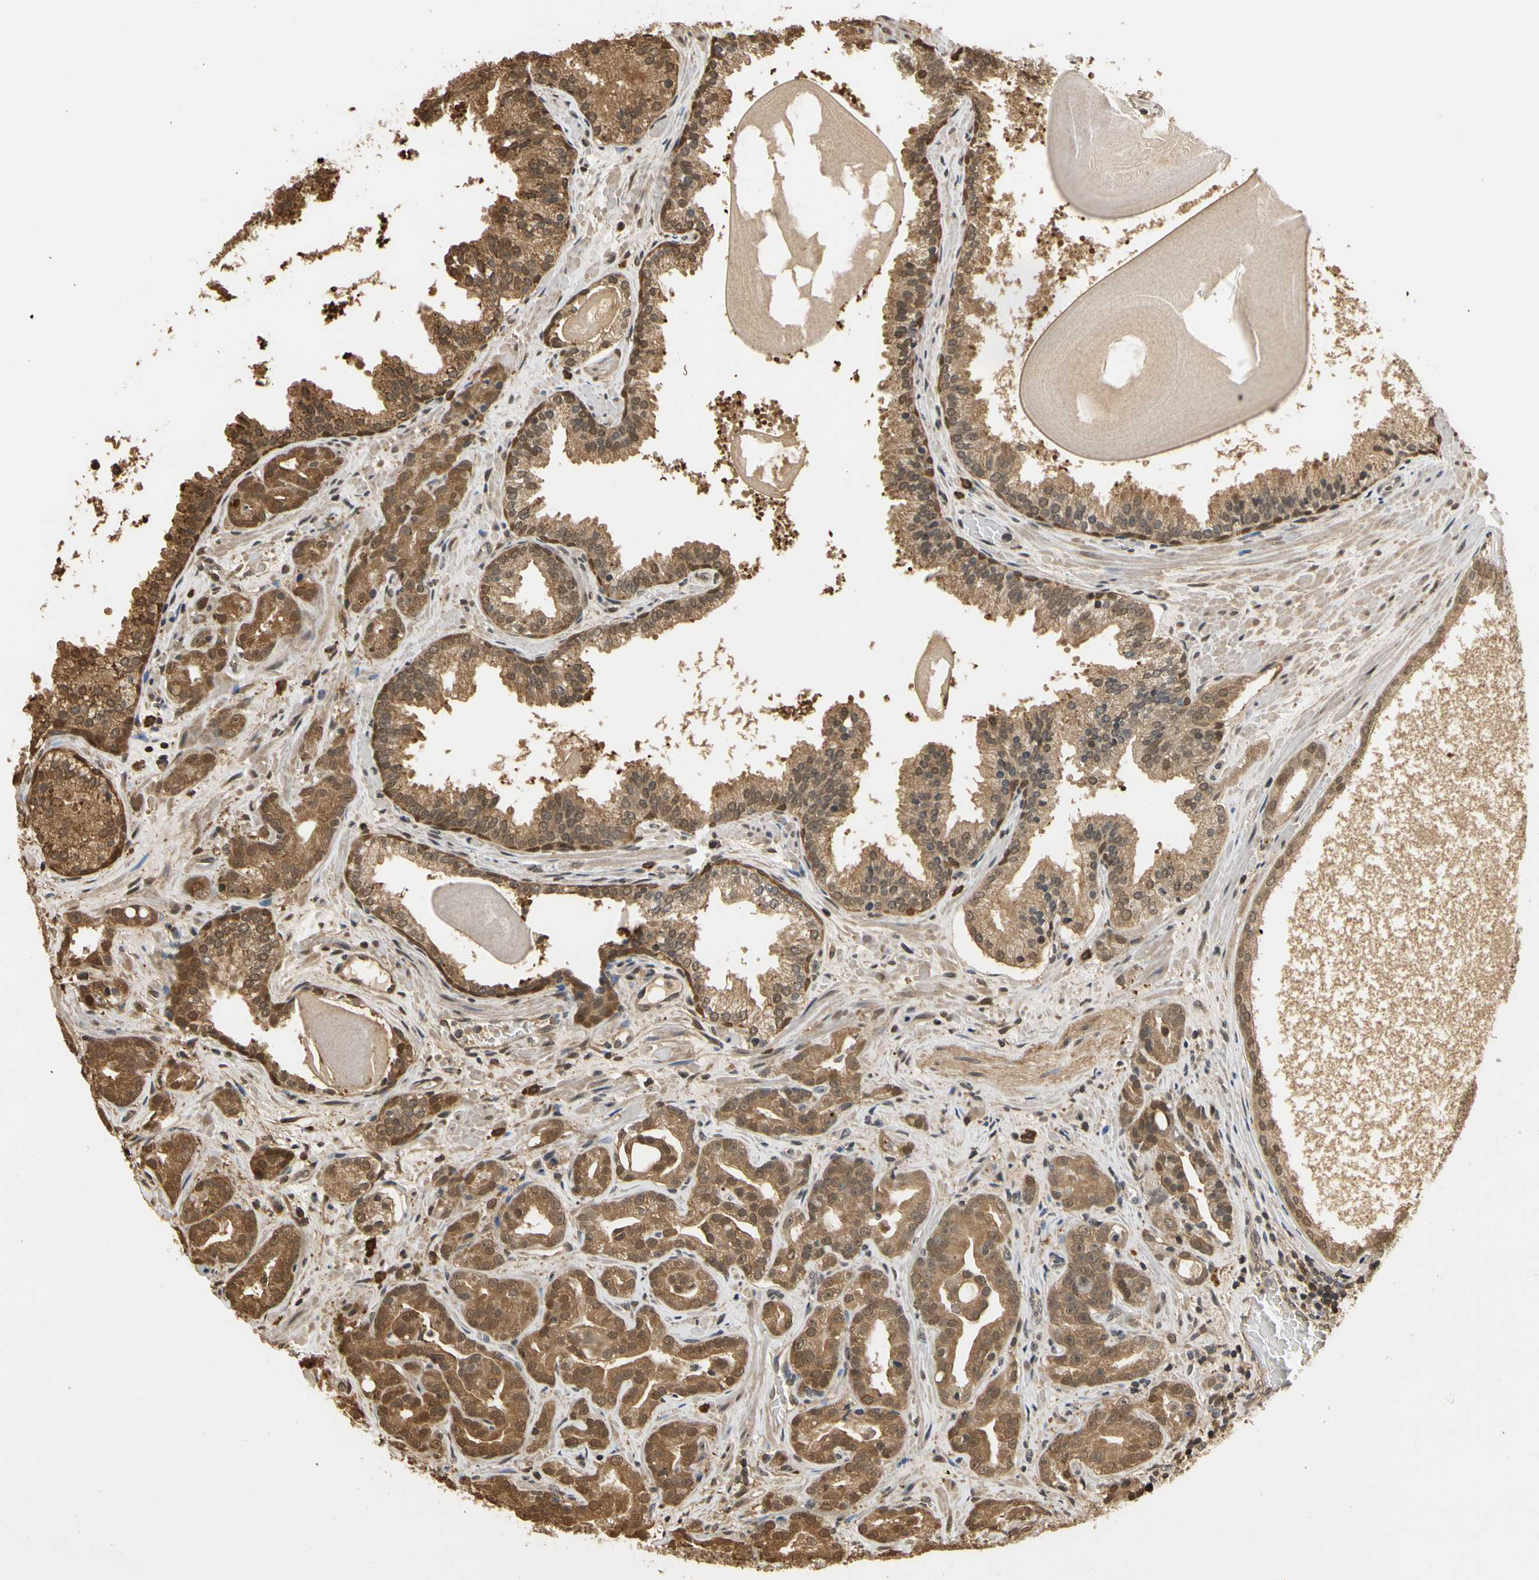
{"staining": {"intensity": "moderate", "quantity": ">75%", "location": "cytoplasmic/membranous,nuclear"}, "tissue": "prostate cancer", "cell_type": "Tumor cells", "image_type": "cancer", "snomed": [{"axis": "morphology", "description": "Adenocarcinoma, Low grade"}, {"axis": "topography", "description": "Prostate"}], "caption": "Prostate cancer was stained to show a protein in brown. There is medium levels of moderate cytoplasmic/membranous and nuclear expression in approximately >75% of tumor cells. (DAB IHC, brown staining for protein, blue staining for nuclei).", "gene": "SOD1", "patient": {"sex": "male", "age": 63}}